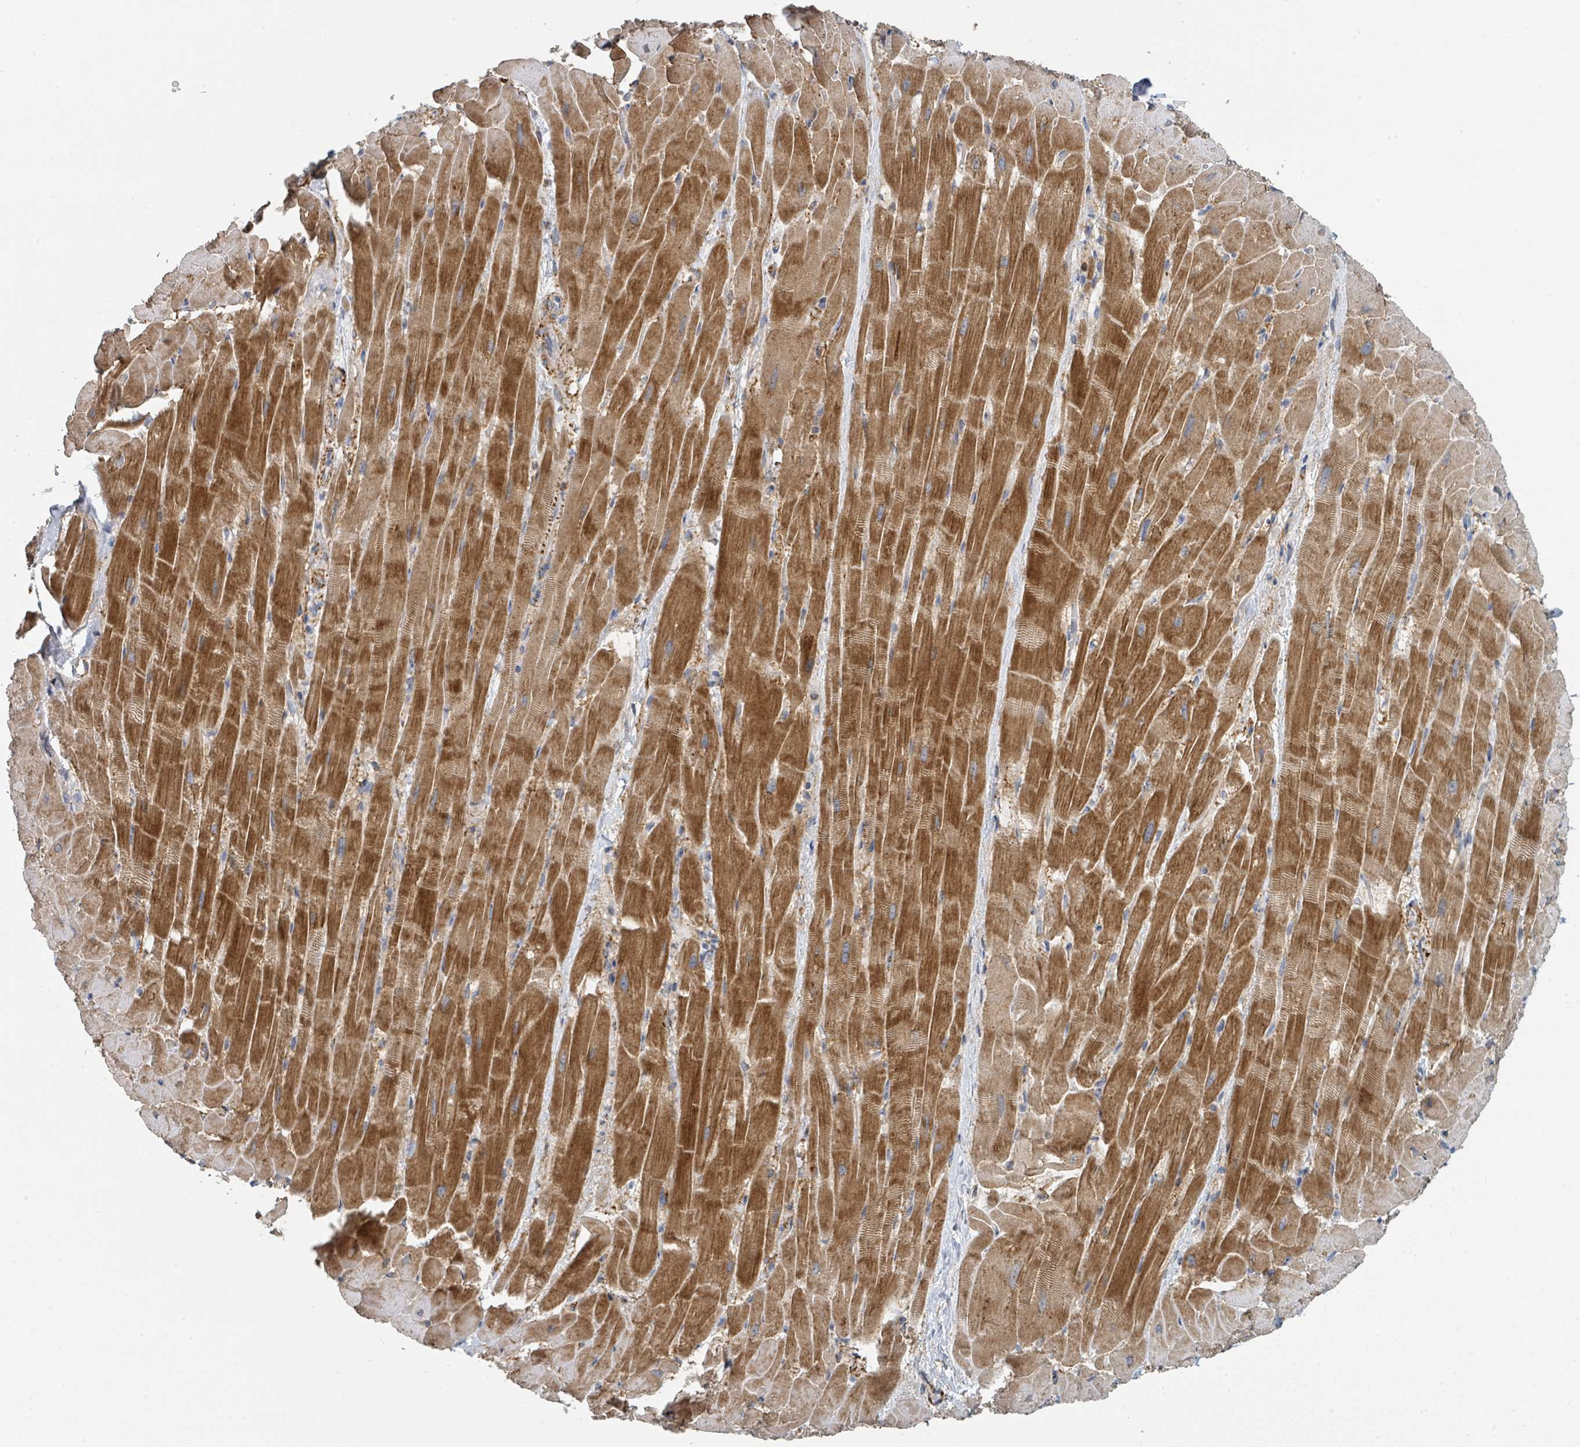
{"staining": {"intensity": "moderate", "quantity": ">75%", "location": "cytoplasmic/membranous"}, "tissue": "heart muscle", "cell_type": "Cardiomyocytes", "image_type": "normal", "snomed": [{"axis": "morphology", "description": "Normal tissue, NOS"}, {"axis": "topography", "description": "Heart"}], "caption": "IHC photomicrograph of benign heart muscle: heart muscle stained using immunohistochemistry (IHC) reveals medium levels of moderate protein expression localized specifically in the cytoplasmic/membranous of cardiomyocytes, appearing as a cytoplasmic/membranous brown color.", "gene": "LRRC42", "patient": {"sex": "male", "age": 37}}